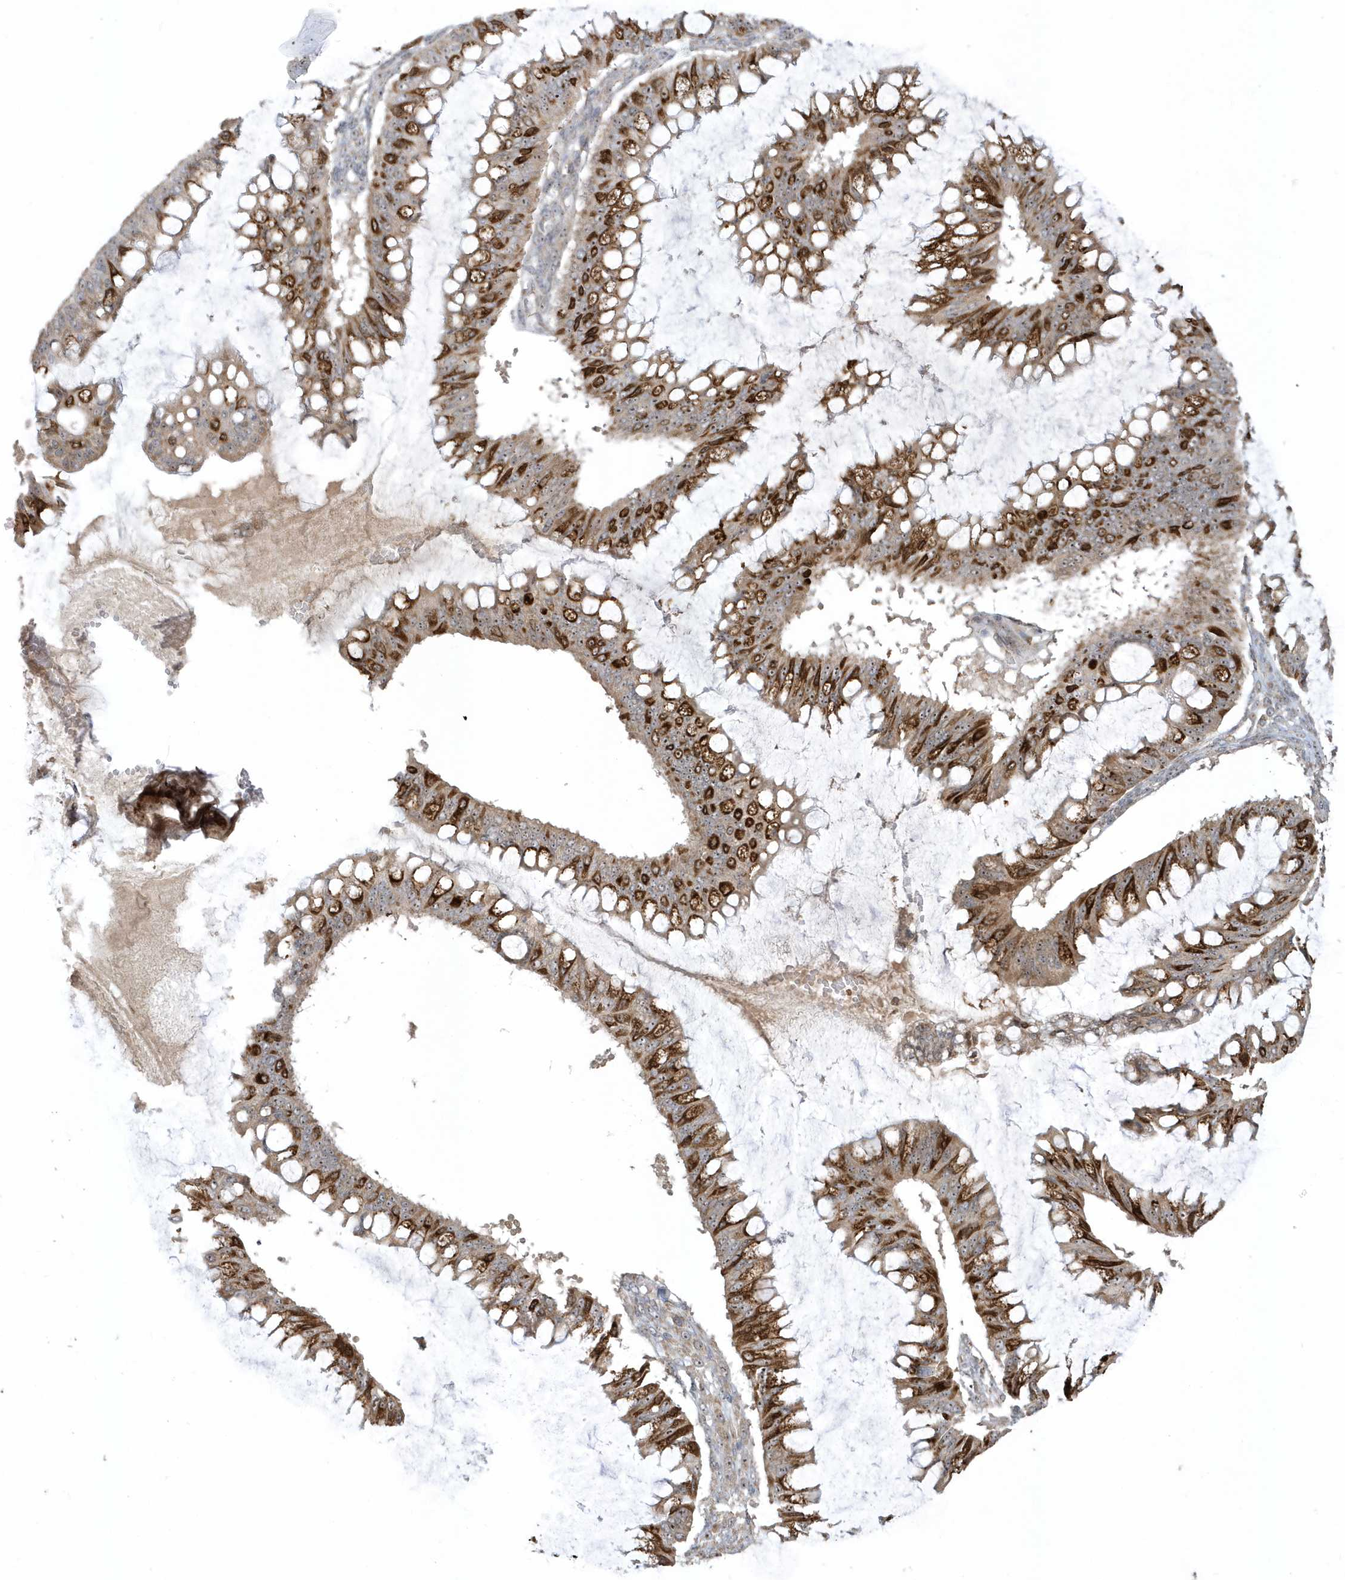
{"staining": {"intensity": "strong", "quantity": ">75%", "location": "cytoplasmic/membranous"}, "tissue": "ovarian cancer", "cell_type": "Tumor cells", "image_type": "cancer", "snomed": [{"axis": "morphology", "description": "Cystadenocarcinoma, mucinous, NOS"}, {"axis": "topography", "description": "Ovary"}], "caption": "Human ovarian mucinous cystadenocarcinoma stained with a protein marker demonstrates strong staining in tumor cells.", "gene": "ECM2", "patient": {"sex": "female", "age": 73}}